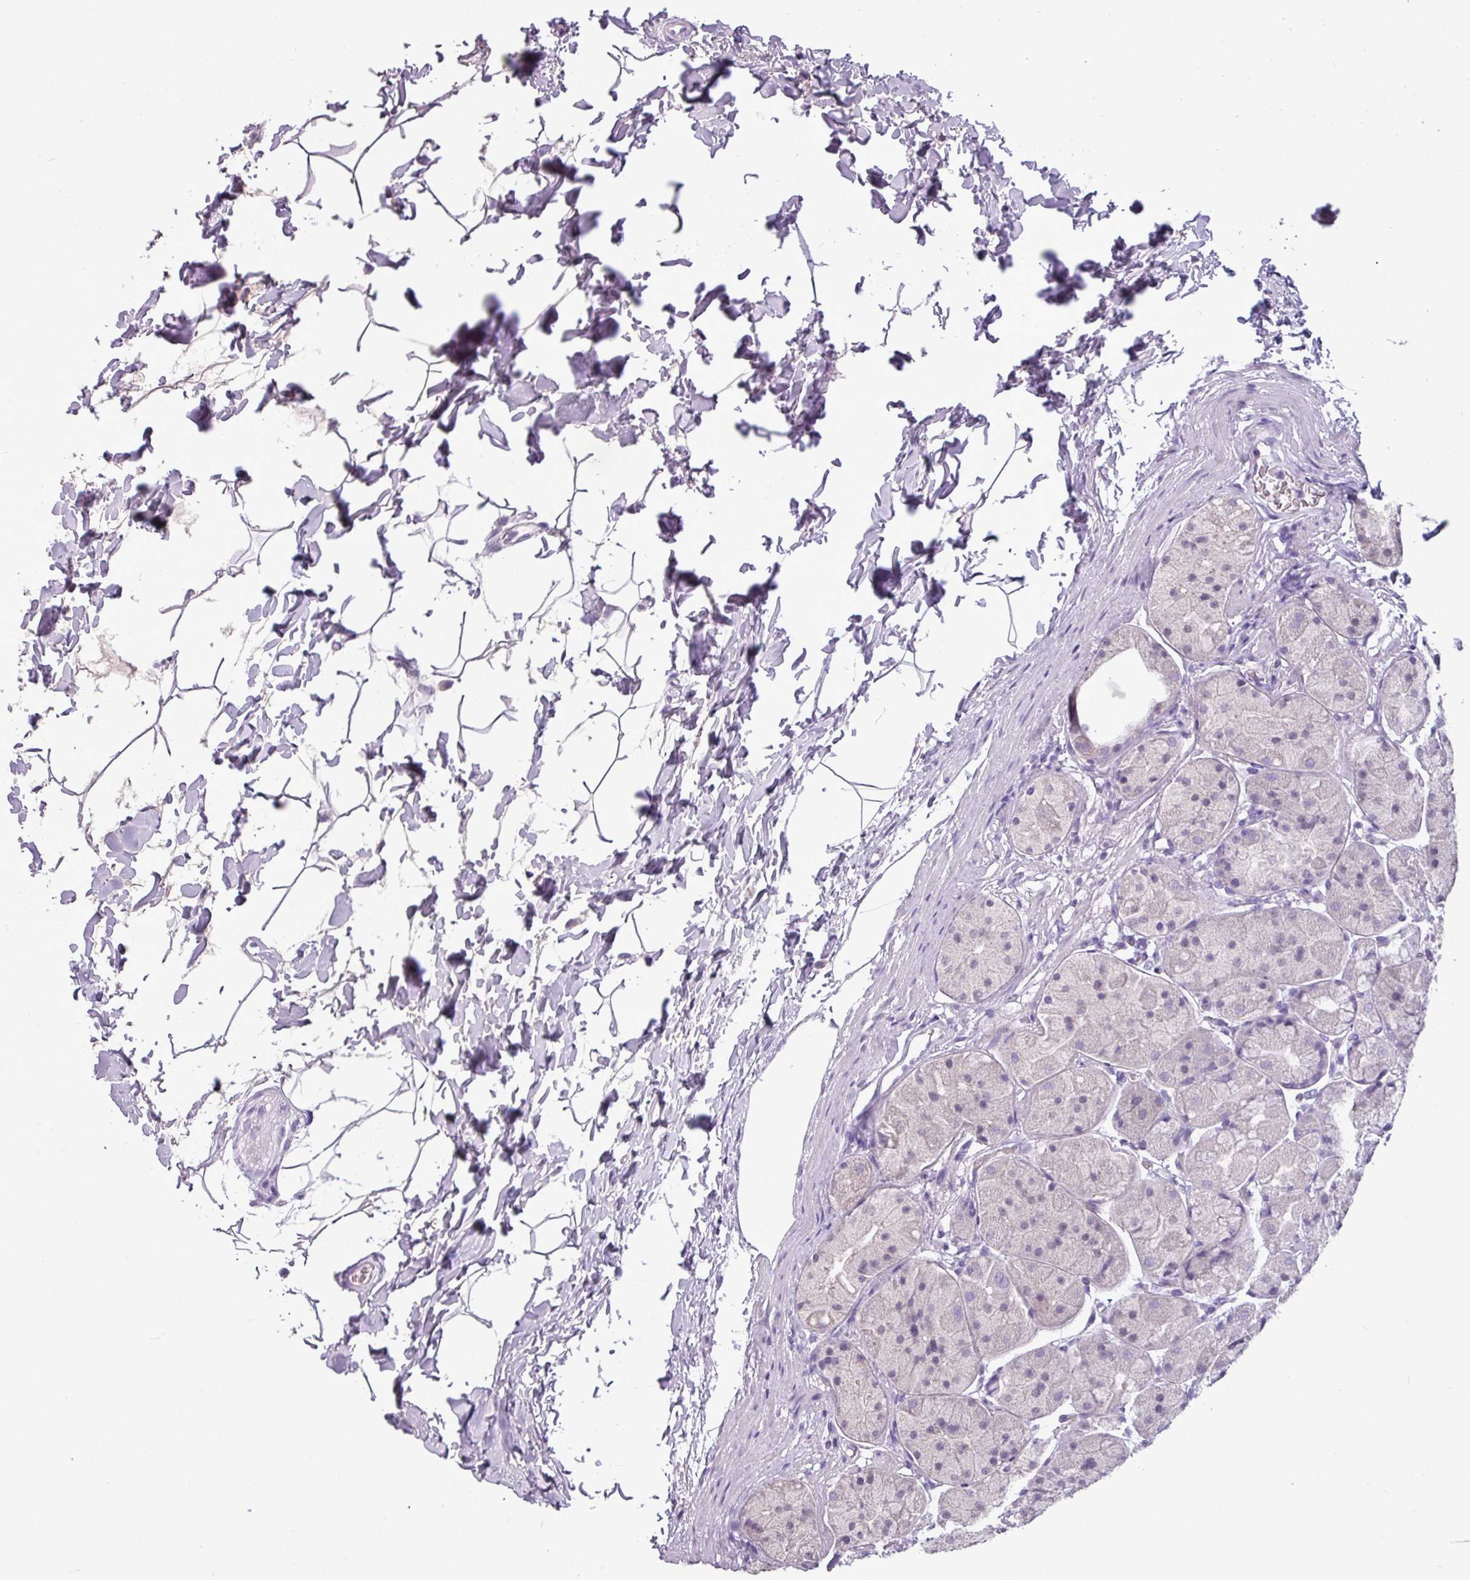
{"staining": {"intensity": "negative", "quantity": "none", "location": "none"}, "tissue": "stomach", "cell_type": "Glandular cells", "image_type": "normal", "snomed": [{"axis": "morphology", "description": "Normal tissue, NOS"}, {"axis": "topography", "description": "Stomach"}], "caption": "IHC micrograph of benign stomach stained for a protein (brown), which shows no staining in glandular cells.", "gene": "TMEM91", "patient": {"sex": "male", "age": 57}}